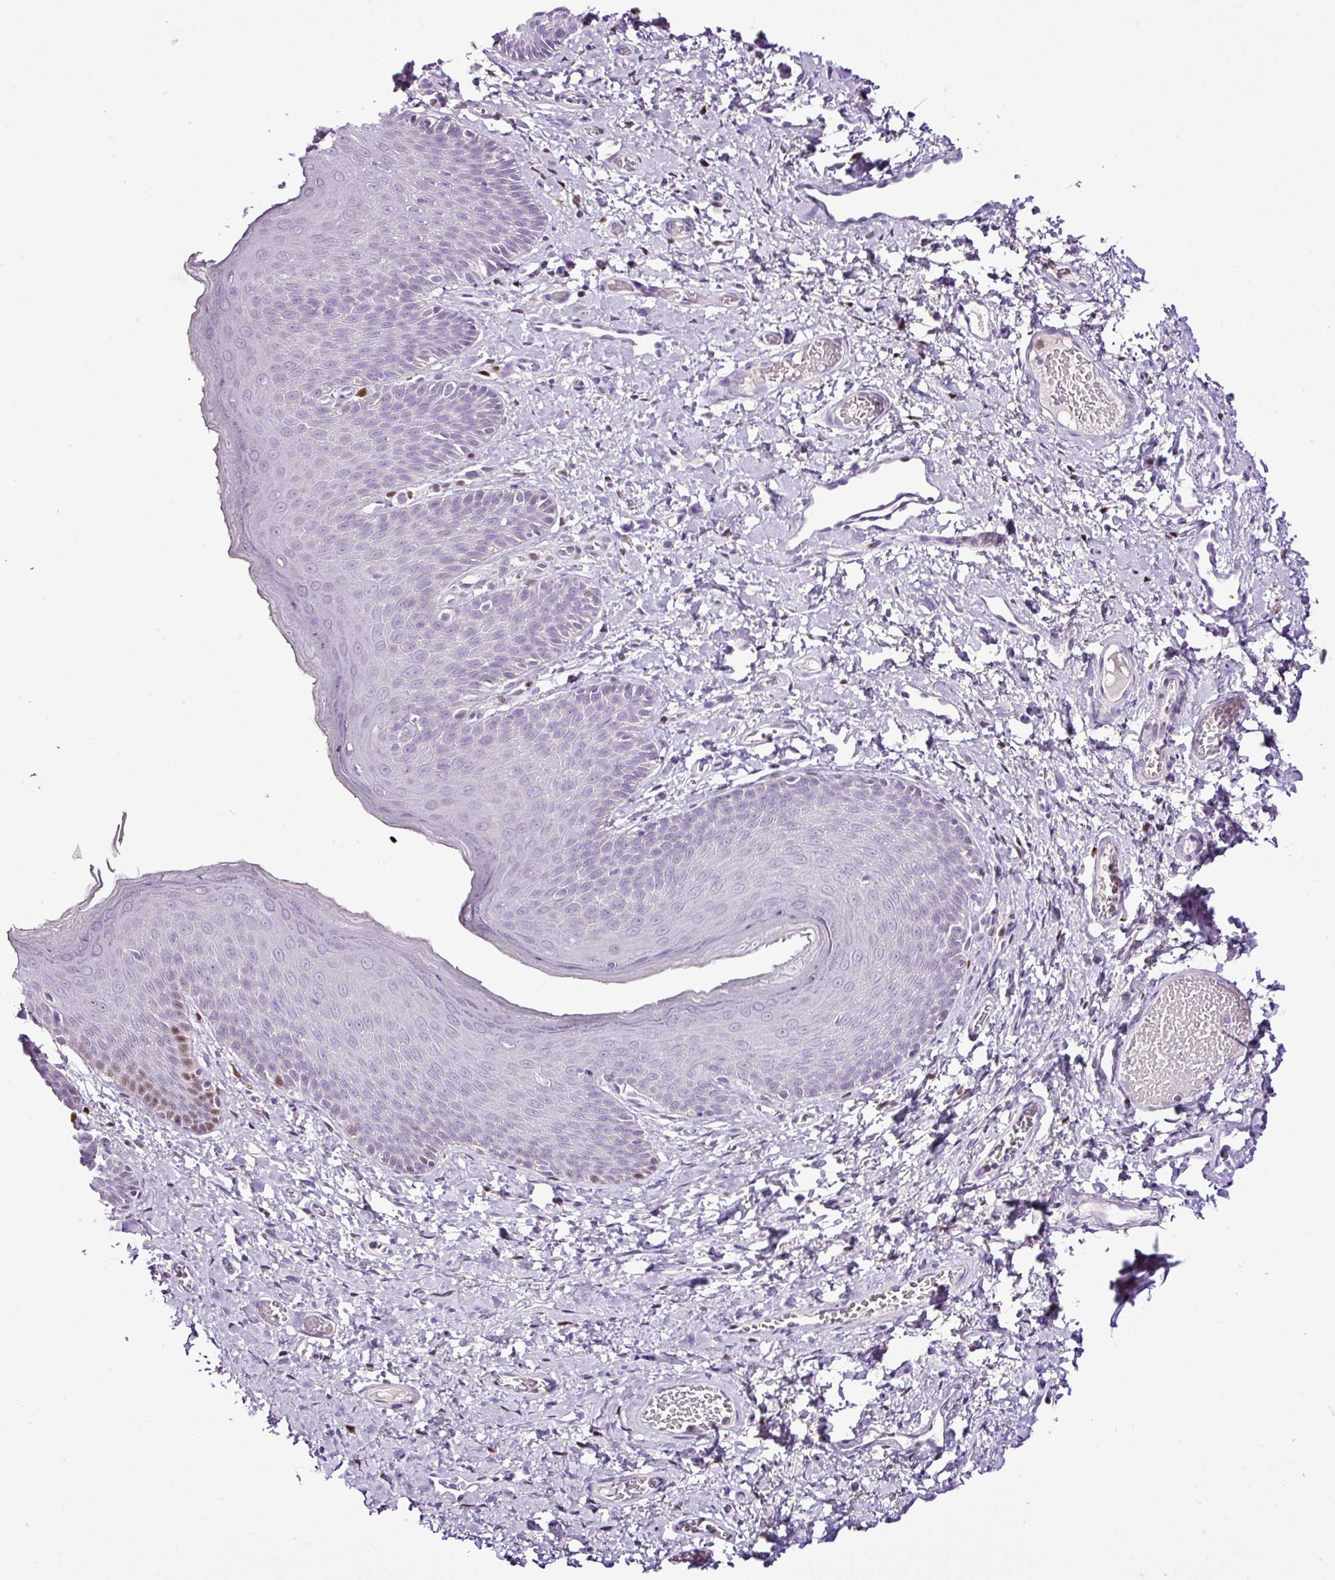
{"staining": {"intensity": "negative", "quantity": "none", "location": "none"}, "tissue": "skin", "cell_type": "Epidermal cells", "image_type": "normal", "snomed": [{"axis": "morphology", "description": "Normal tissue, NOS"}, {"axis": "topography", "description": "Anal"}], "caption": "A high-resolution histopathology image shows immunohistochemistry (IHC) staining of benign skin, which reveals no significant staining in epidermal cells. Brightfield microscopy of immunohistochemistry (IHC) stained with DAB (3,3'-diaminobenzidine) (brown) and hematoxylin (blue), captured at high magnification.", "gene": "ESR1", "patient": {"sex": "female", "age": 40}}